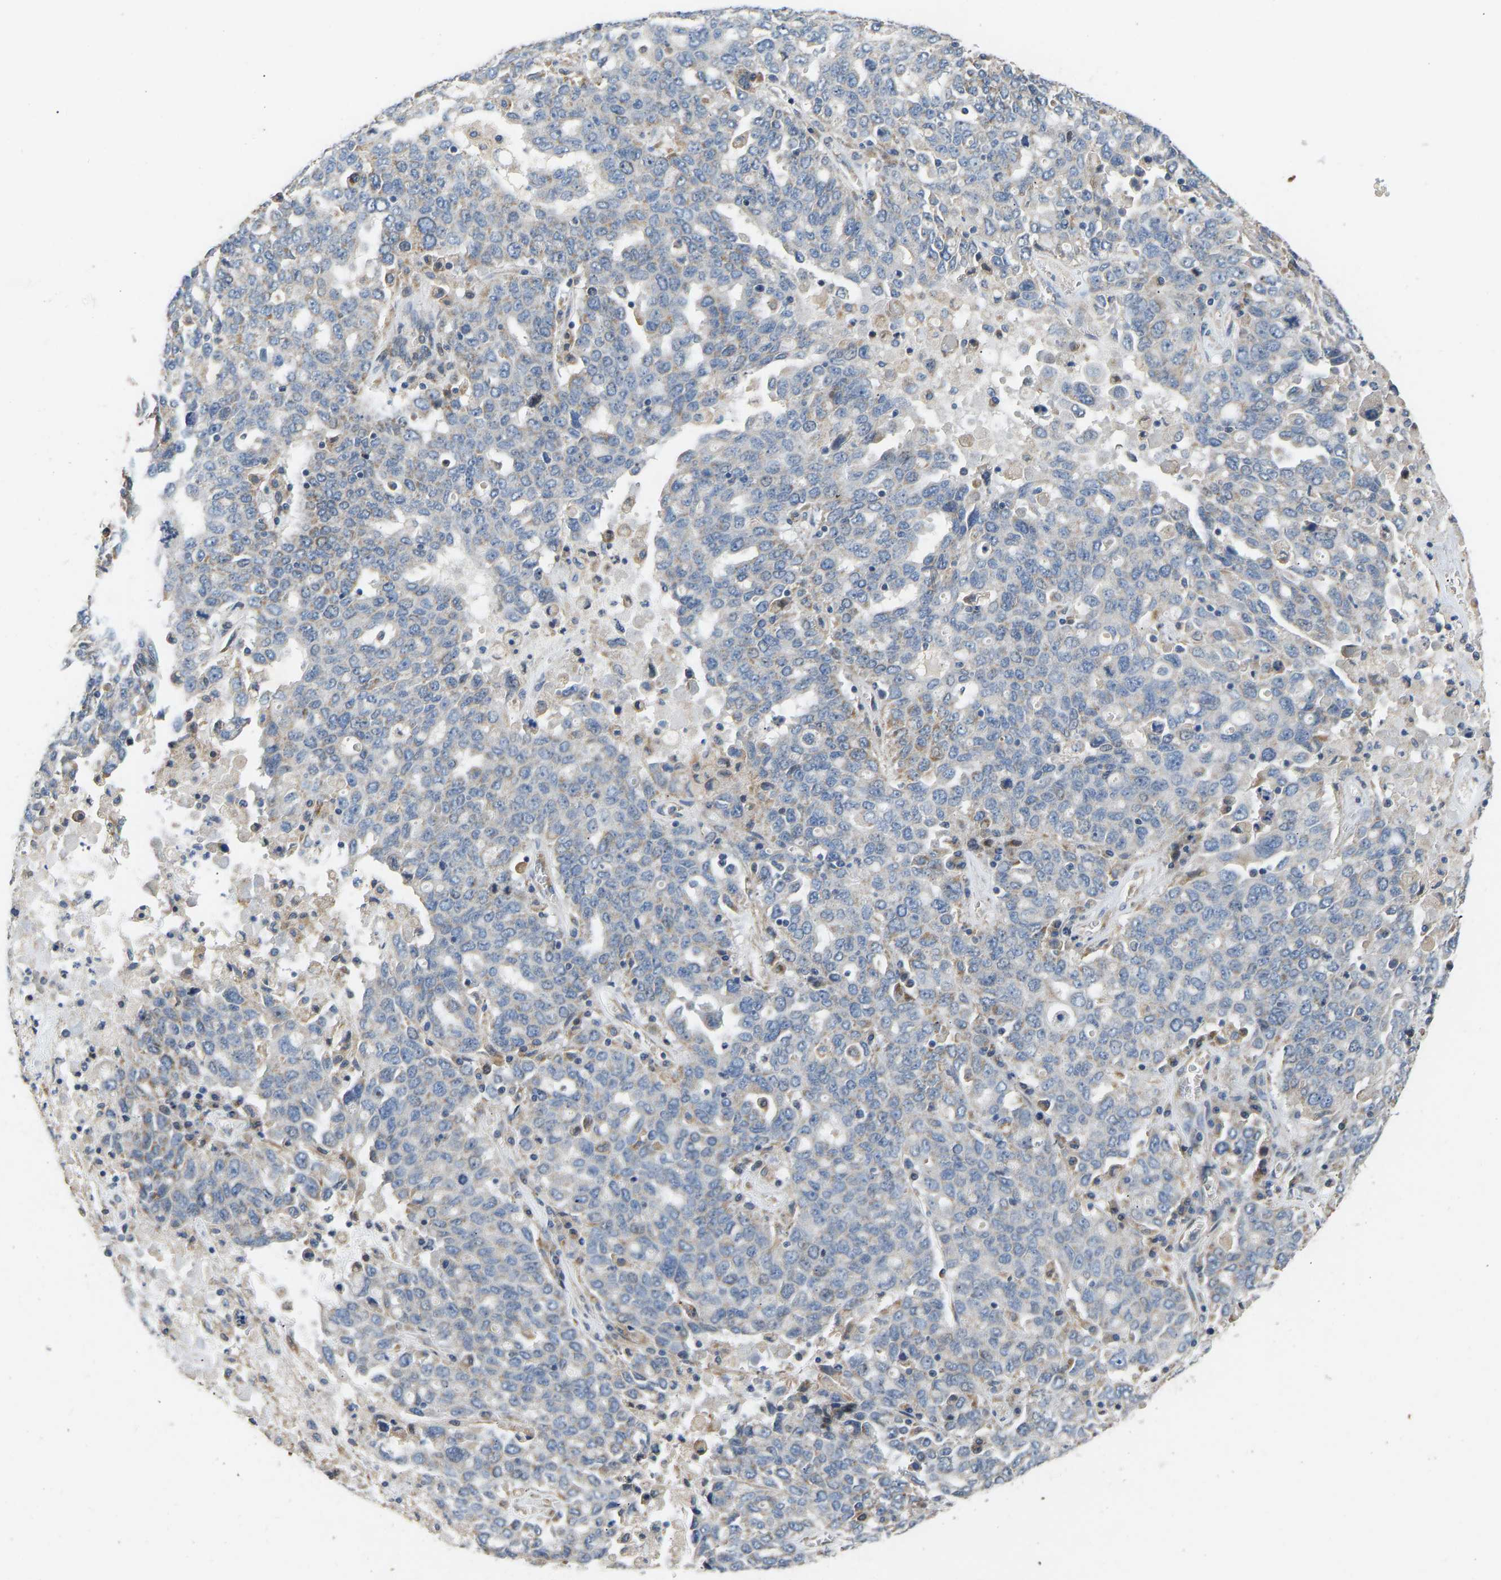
{"staining": {"intensity": "negative", "quantity": "none", "location": "none"}, "tissue": "ovarian cancer", "cell_type": "Tumor cells", "image_type": "cancer", "snomed": [{"axis": "morphology", "description": "Carcinoma, endometroid"}, {"axis": "topography", "description": "Ovary"}], "caption": "This micrograph is of ovarian cancer (endometroid carcinoma) stained with immunohistochemistry (IHC) to label a protein in brown with the nuclei are counter-stained blue. There is no positivity in tumor cells. Brightfield microscopy of immunohistochemistry stained with DAB (3,3'-diaminobenzidine) (brown) and hematoxylin (blue), captured at high magnification.", "gene": "TMEM150A", "patient": {"sex": "female", "age": 62}}